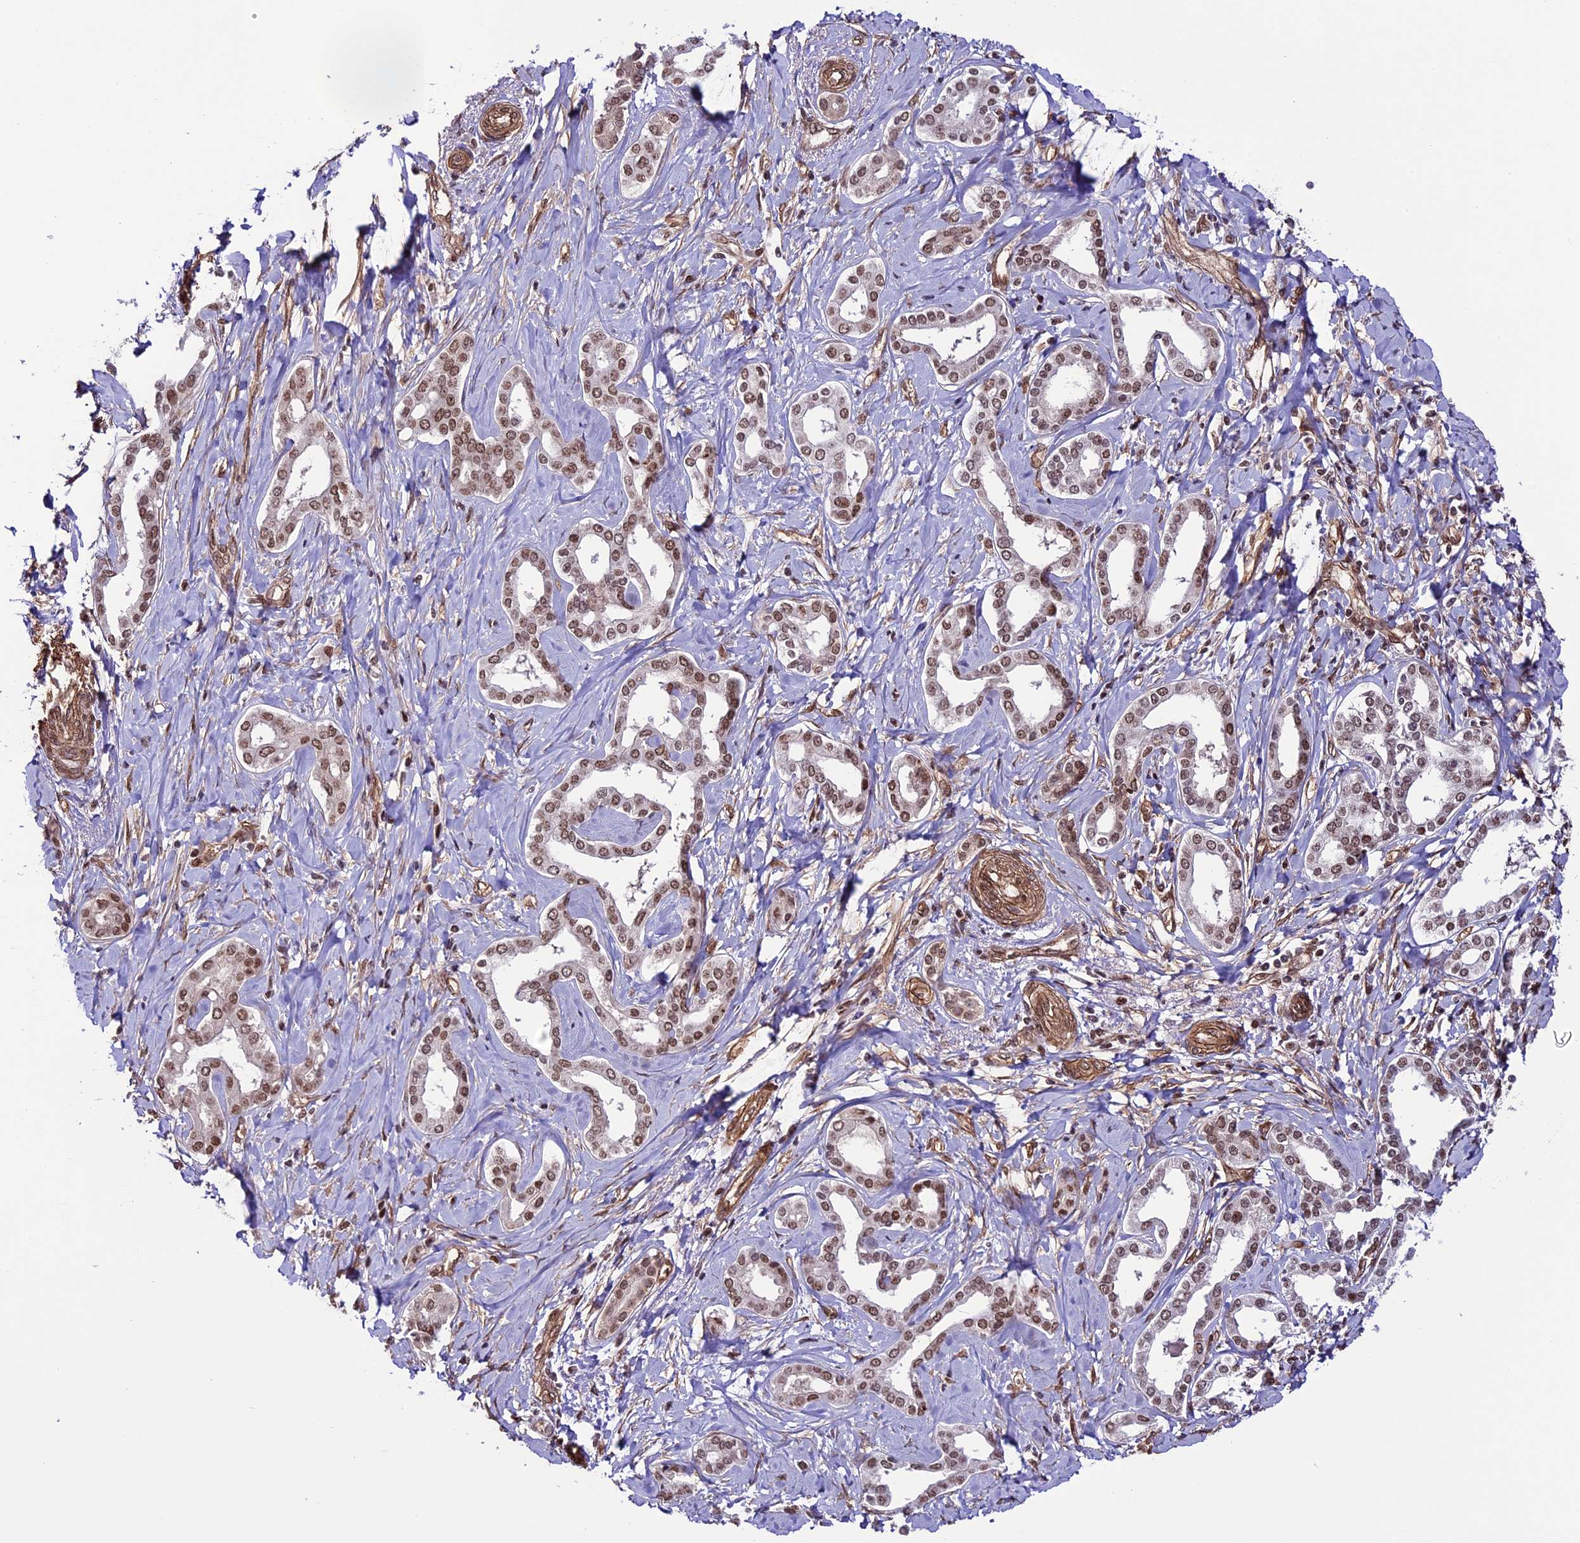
{"staining": {"intensity": "moderate", "quantity": ">75%", "location": "nuclear"}, "tissue": "liver cancer", "cell_type": "Tumor cells", "image_type": "cancer", "snomed": [{"axis": "morphology", "description": "Cholangiocarcinoma"}, {"axis": "topography", "description": "Liver"}], "caption": "Immunohistochemistry micrograph of neoplastic tissue: human liver cancer stained using immunohistochemistry reveals medium levels of moderate protein expression localized specifically in the nuclear of tumor cells, appearing as a nuclear brown color.", "gene": "MPHOSPH8", "patient": {"sex": "female", "age": 77}}